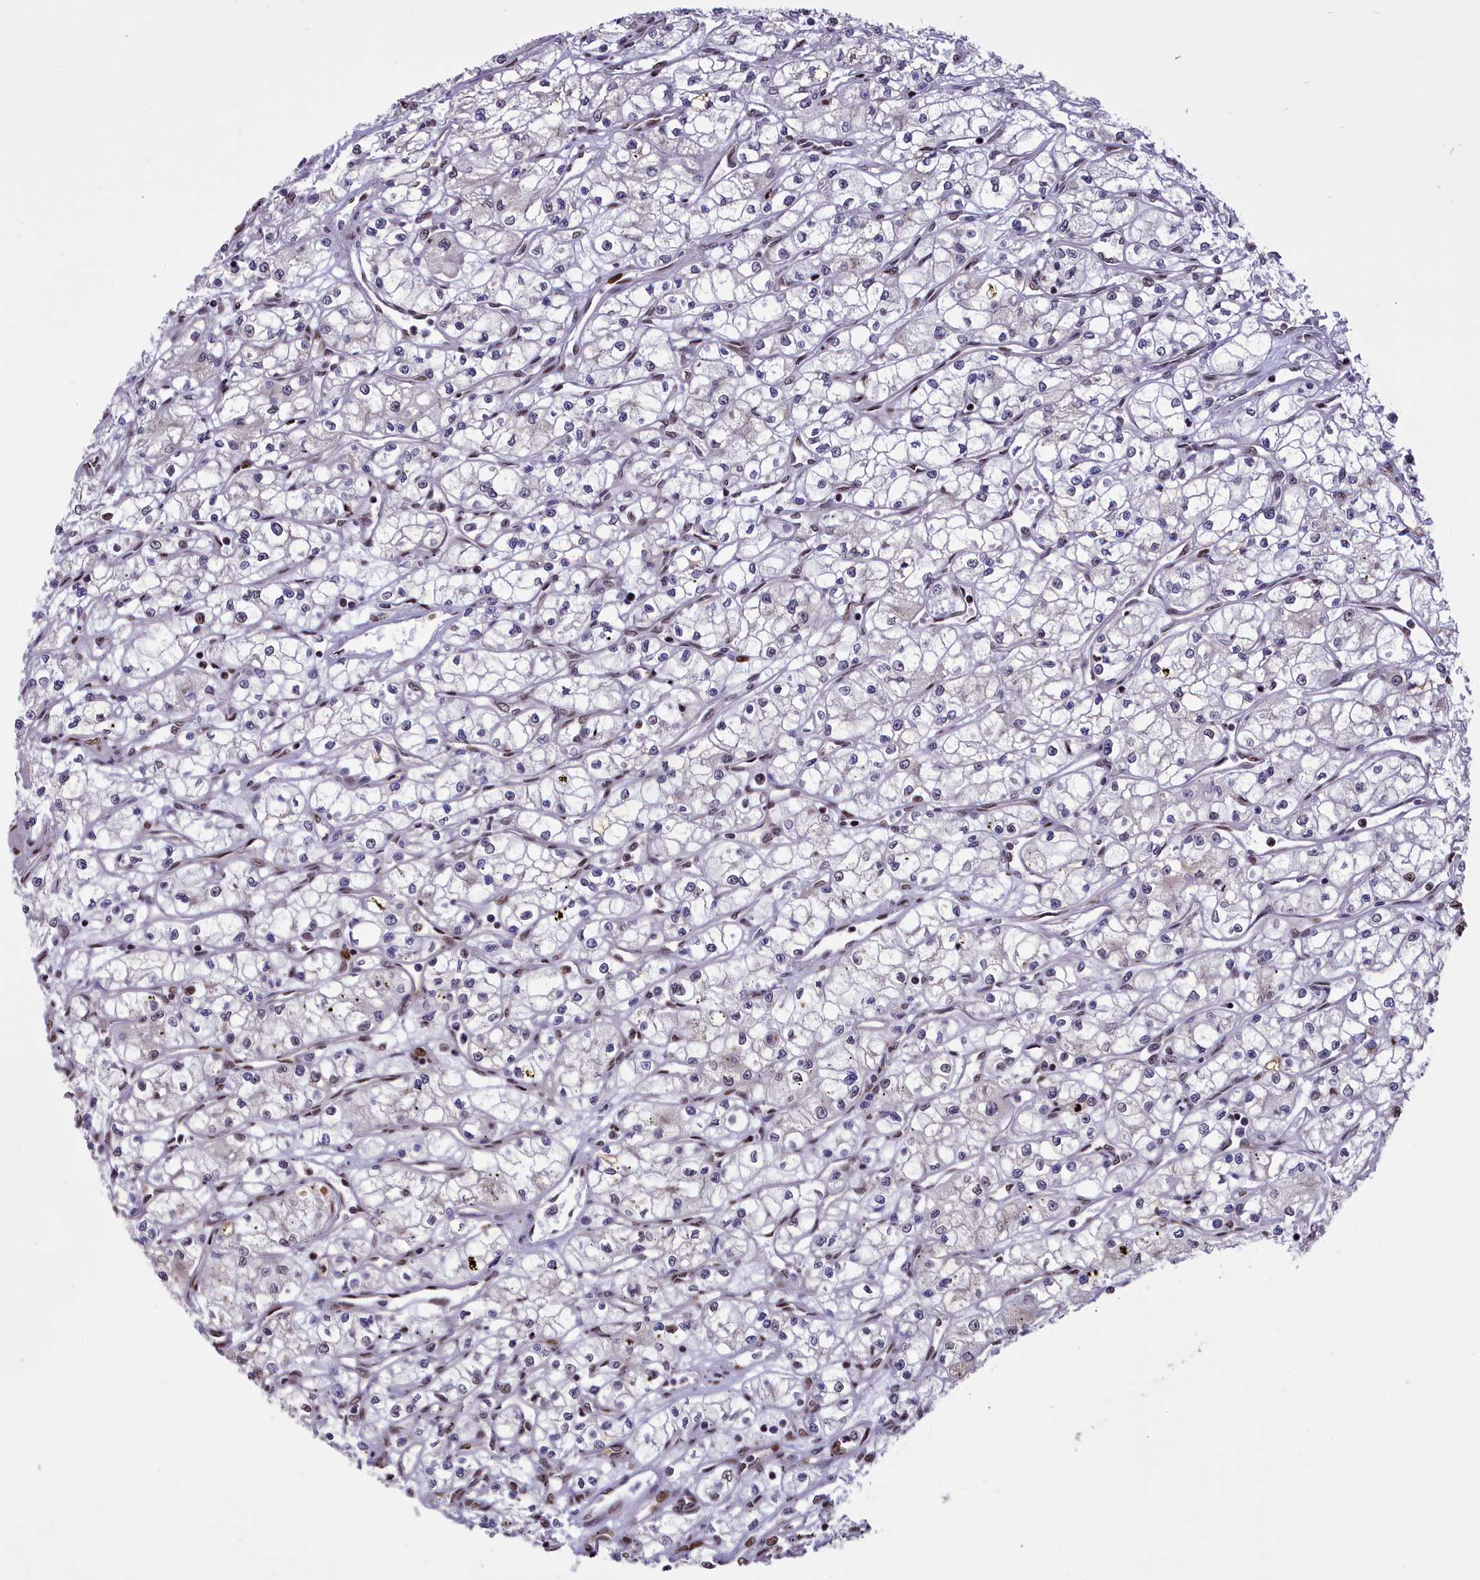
{"staining": {"intensity": "negative", "quantity": "none", "location": "none"}, "tissue": "renal cancer", "cell_type": "Tumor cells", "image_type": "cancer", "snomed": [{"axis": "morphology", "description": "Adenocarcinoma, NOS"}, {"axis": "topography", "description": "Kidney"}], "caption": "Micrograph shows no significant protein staining in tumor cells of renal cancer (adenocarcinoma). (Brightfield microscopy of DAB IHC at high magnification).", "gene": "RELB", "patient": {"sex": "male", "age": 59}}